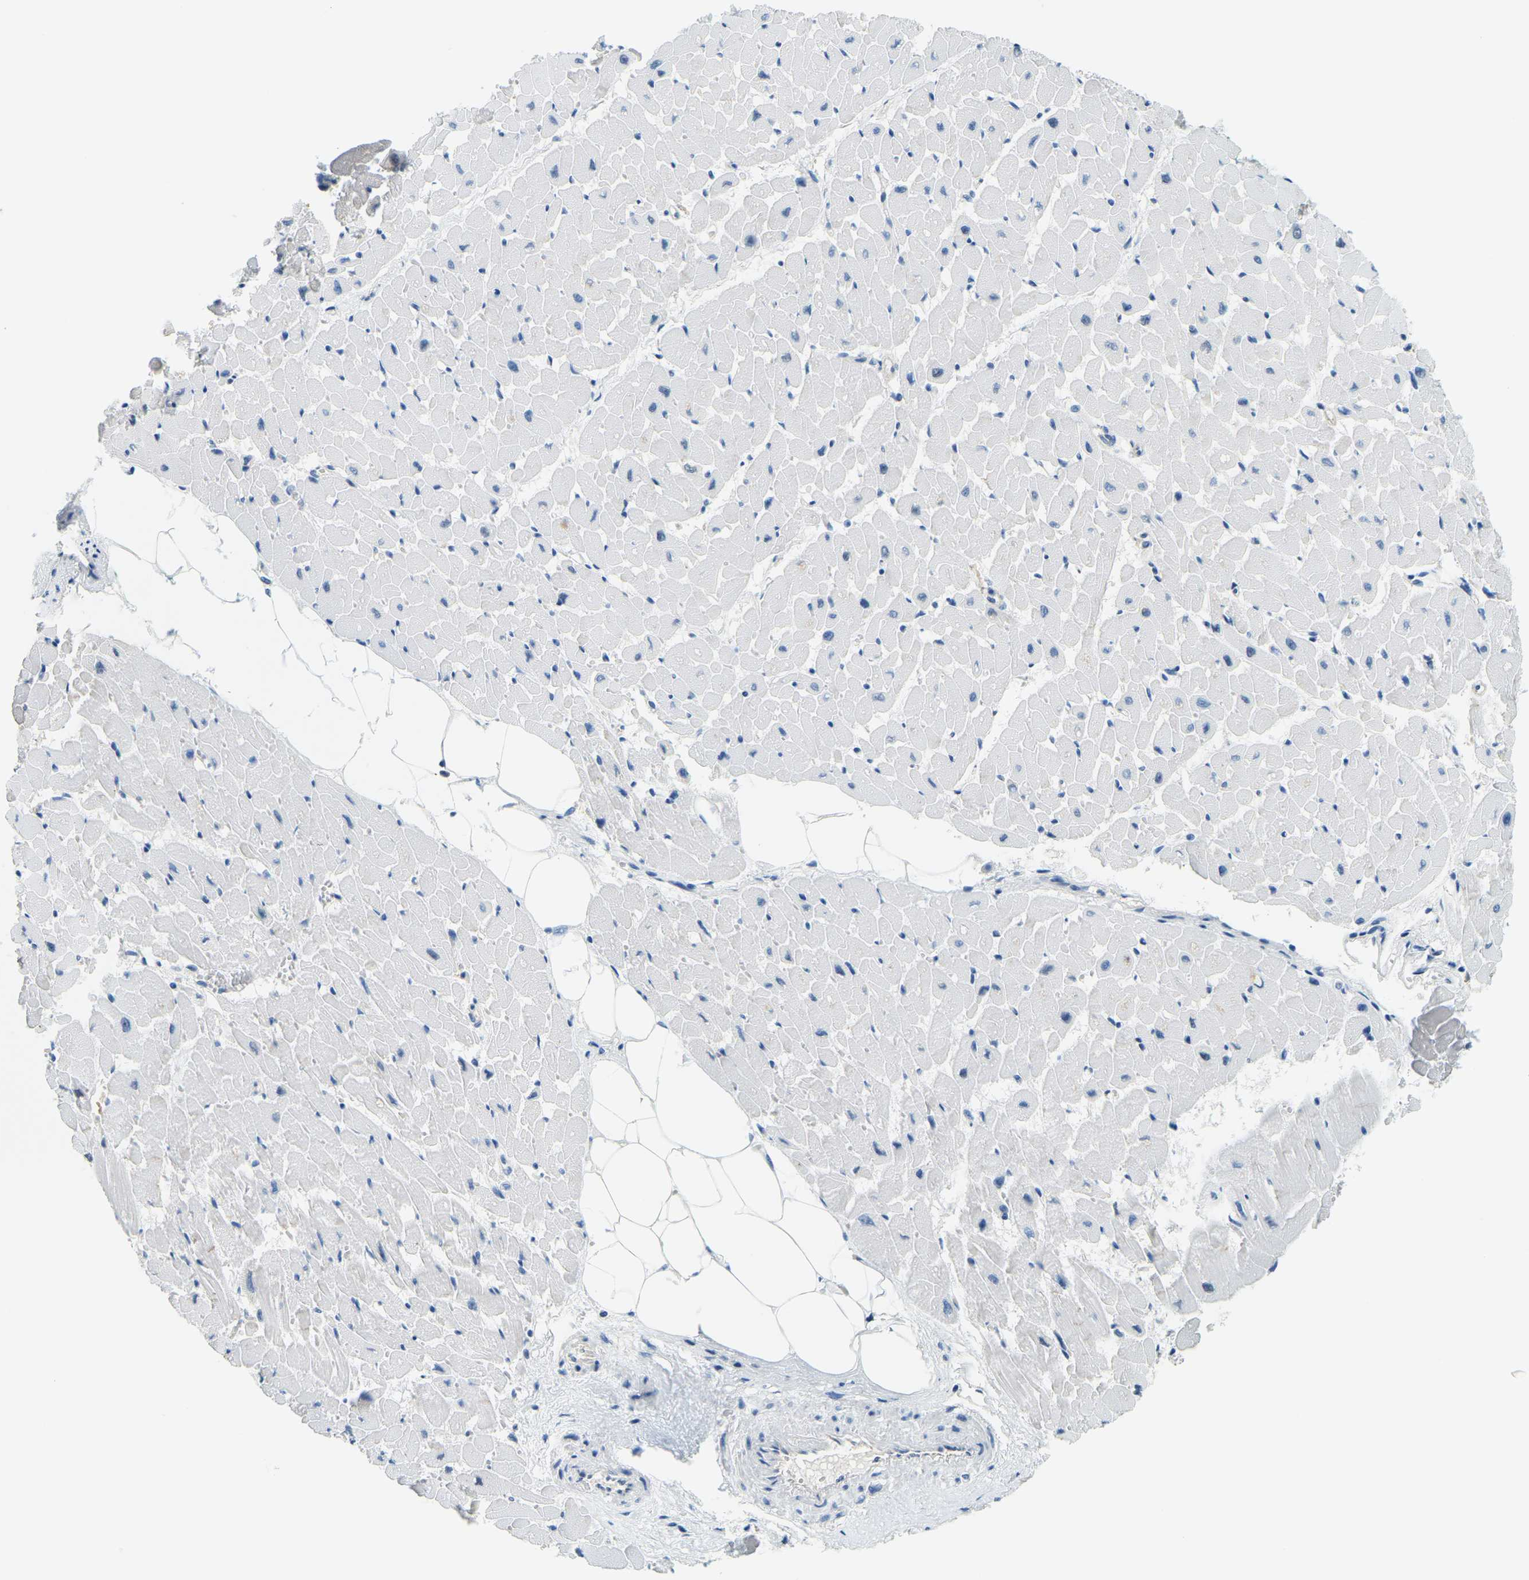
{"staining": {"intensity": "negative", "quantity": "none", "location": "none"}, "tissue": "heart muscle", "cell_type": "Cardiomyocytes", "image_type": "normal", "snomed": [{"axis": "morphology", "description": "Normal tissue, NOS"}, {"axis": "topography", "description": "Heart"}], "caption": "Cardiomyocytes are negative for brown protein staining in benign heart muscle. (Stains: DAB (3,3'-diaminobenzidine) immunohistochemistry (IHC) with hematoxylin counter stain, Microscopy: brightfield microscopy at high magnification).", "gene": "RRP1", "patient": {"sex": "female", "age": 19}}